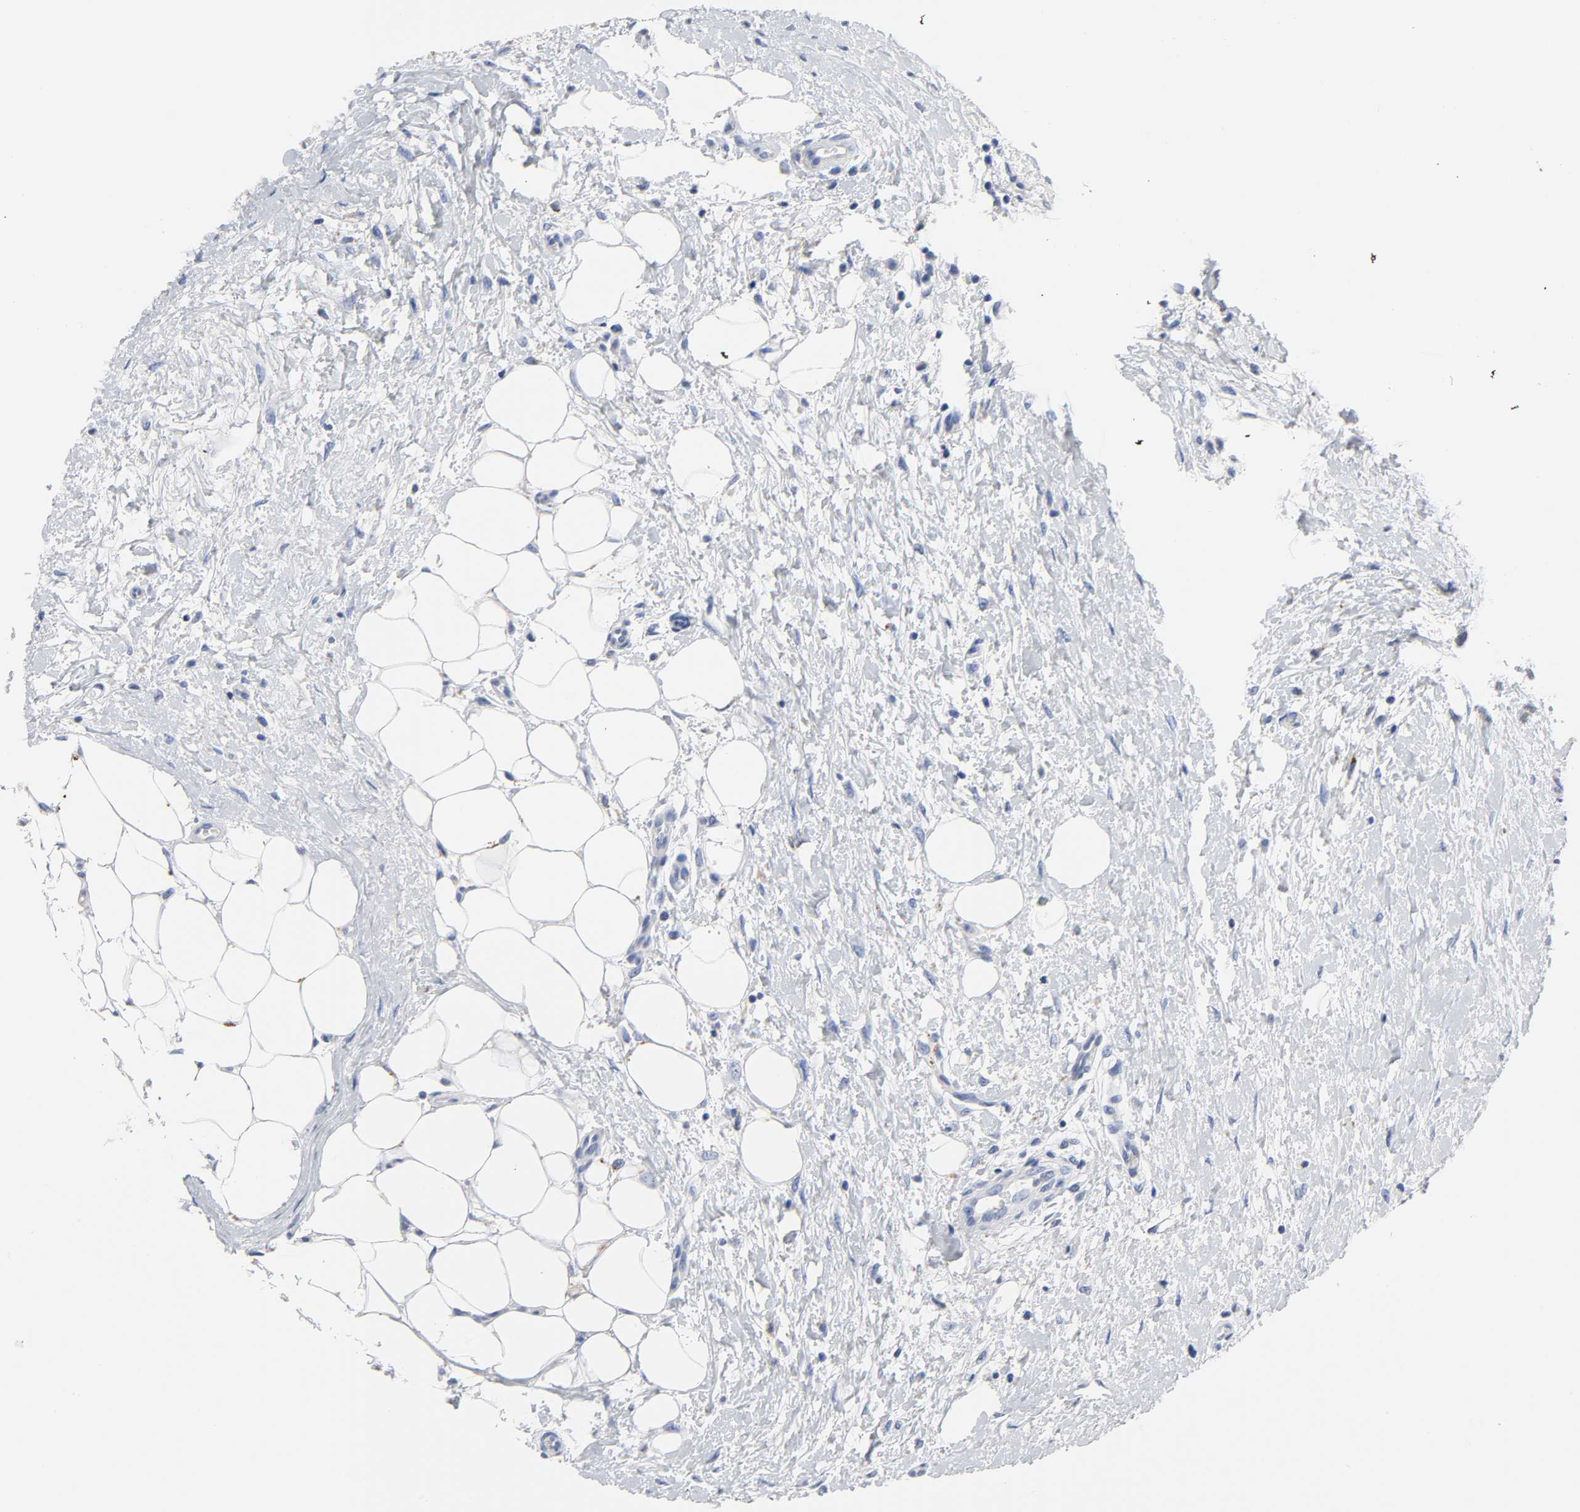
{"staining": {"intensity": "negative", "quantity": "none", "location": "none"}, "tissue": "lymphoma", "cell_type": "Tumor cells", "image_type": "cancer", "snomed": [{"axis": "morphology", "description": "Malignant lymphoma, non-Hodgkin's type, Low grade"}, {"axis": "topography", "description": "Lymph node"}], "caption": "Lymphoma stained for a protein using IHC reveals no positivity tumor cells.", "gene": "PLP1", "patient": {"sex": "female", "age": 76}}